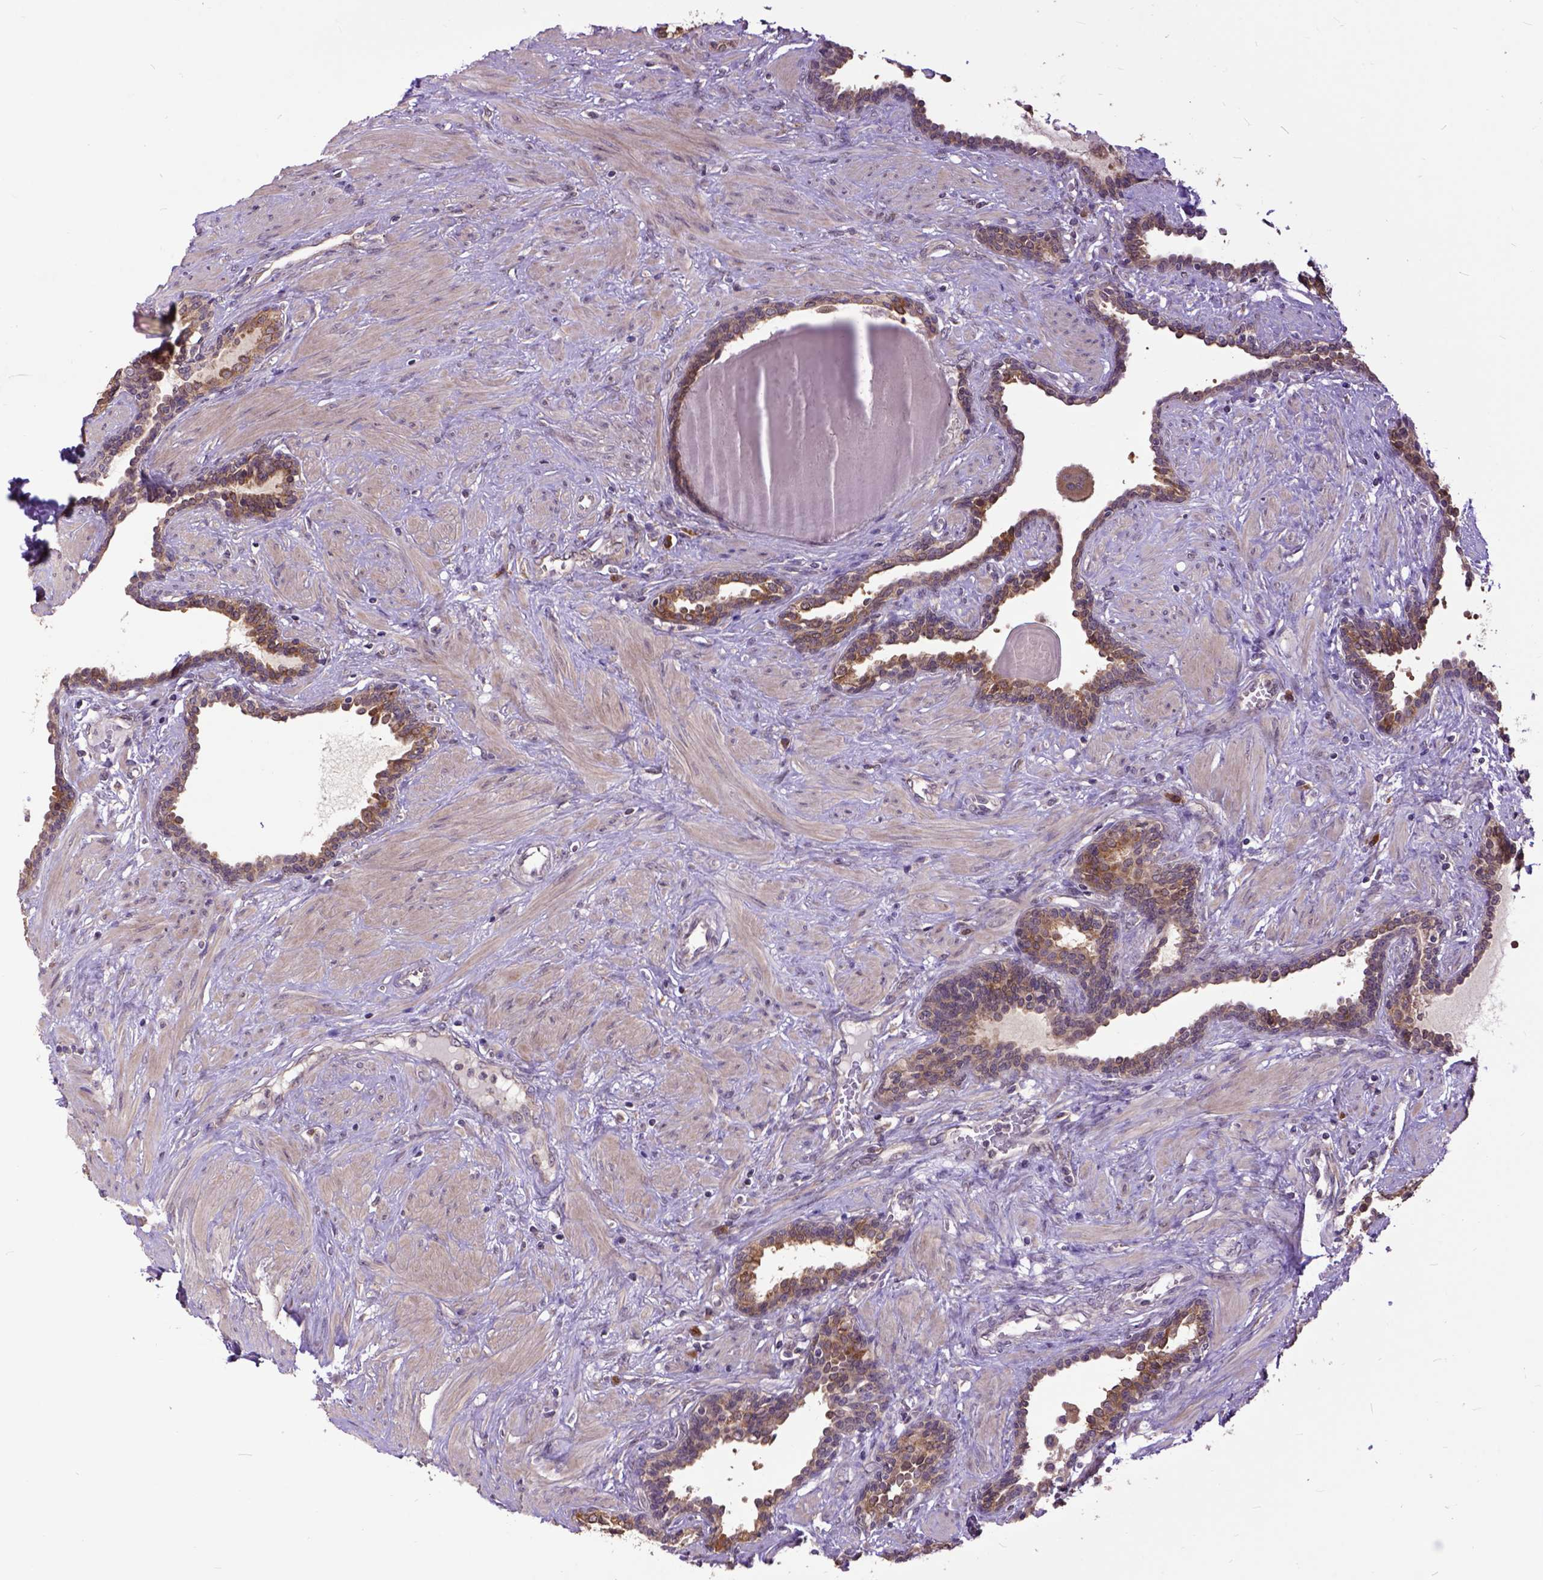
{"staining": {"intensity": "strong", "quantity": ">75%", "location": "cytoplasmic/membranous"}, "tissue": "prostate", "cell_type": "Glandular cells", "image_type": "normal", "snomed": [{"axis": "morphology", "description": "Normal tissue, NOS"}, {"axis": "topography", "description": "Prostate"}], "caption": "Immunohistochemical staining of benign human prostate reveals >75% levels of strong cytoplasmic/membranous protein positivity in approximately >75% of glandular cells.", "gene": "ARL1", "patient": {"sex": "male", "age": 55}}